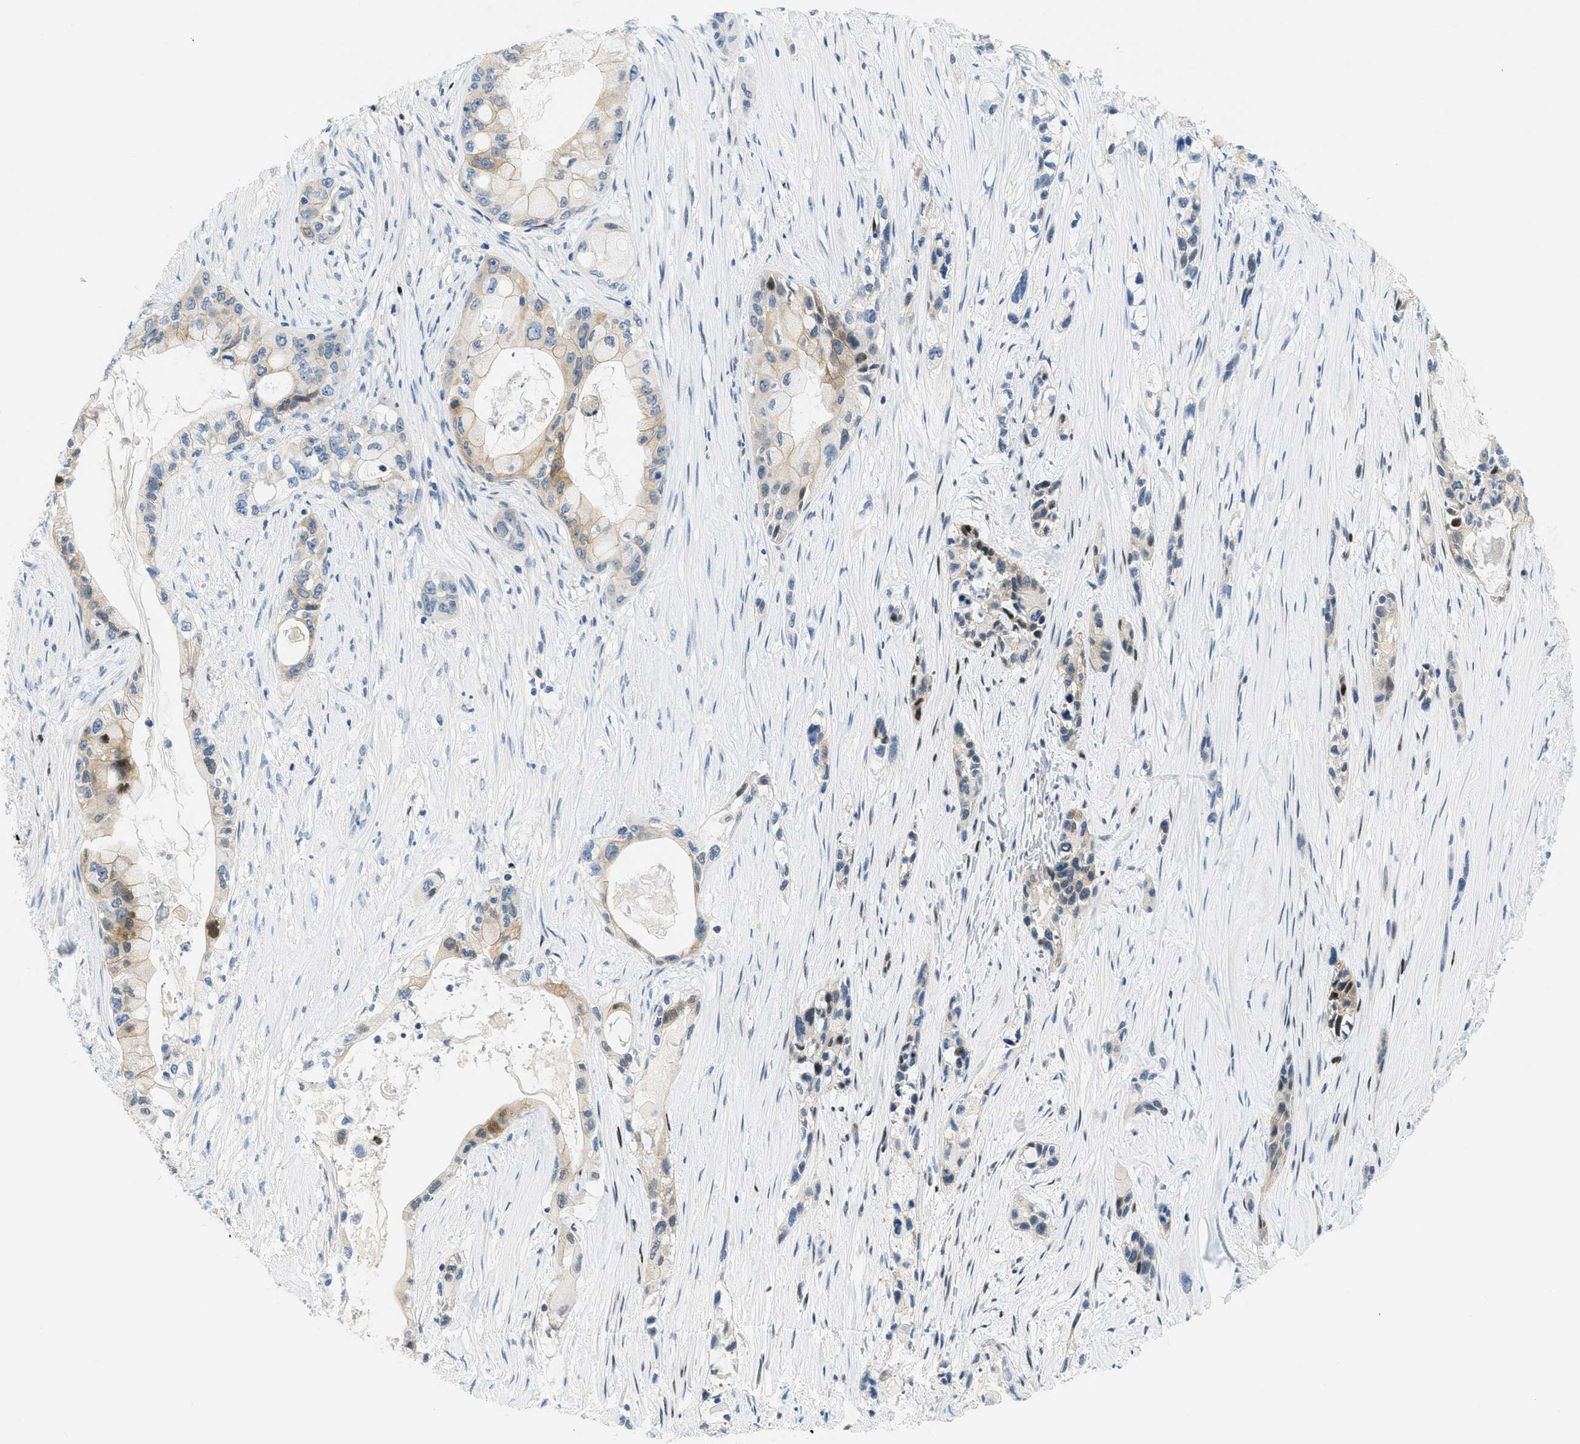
{"staining": {"intensity": "moderate", "quantity": "<25%", "location": "cytoplasmic/membranous,nuclear"}, "tissue": "pancreatic cancer", "cell_type": "Tumor cells", "image_type": "cancer", "snomed": [{"axis": "morphology", "description": "Adenocarcinoma, NOS"}, {"axis": "topography", "description": "Pancreas"}], "caption": "Moderate cytoplasmic/membranous and nuclear protein positivity is identified in approximately <25% of tumor cells in pancreatic cancer (adenocarcinoma).", "gene": "CYP4X1", "patient": {"sex": "male", "age": 53}}